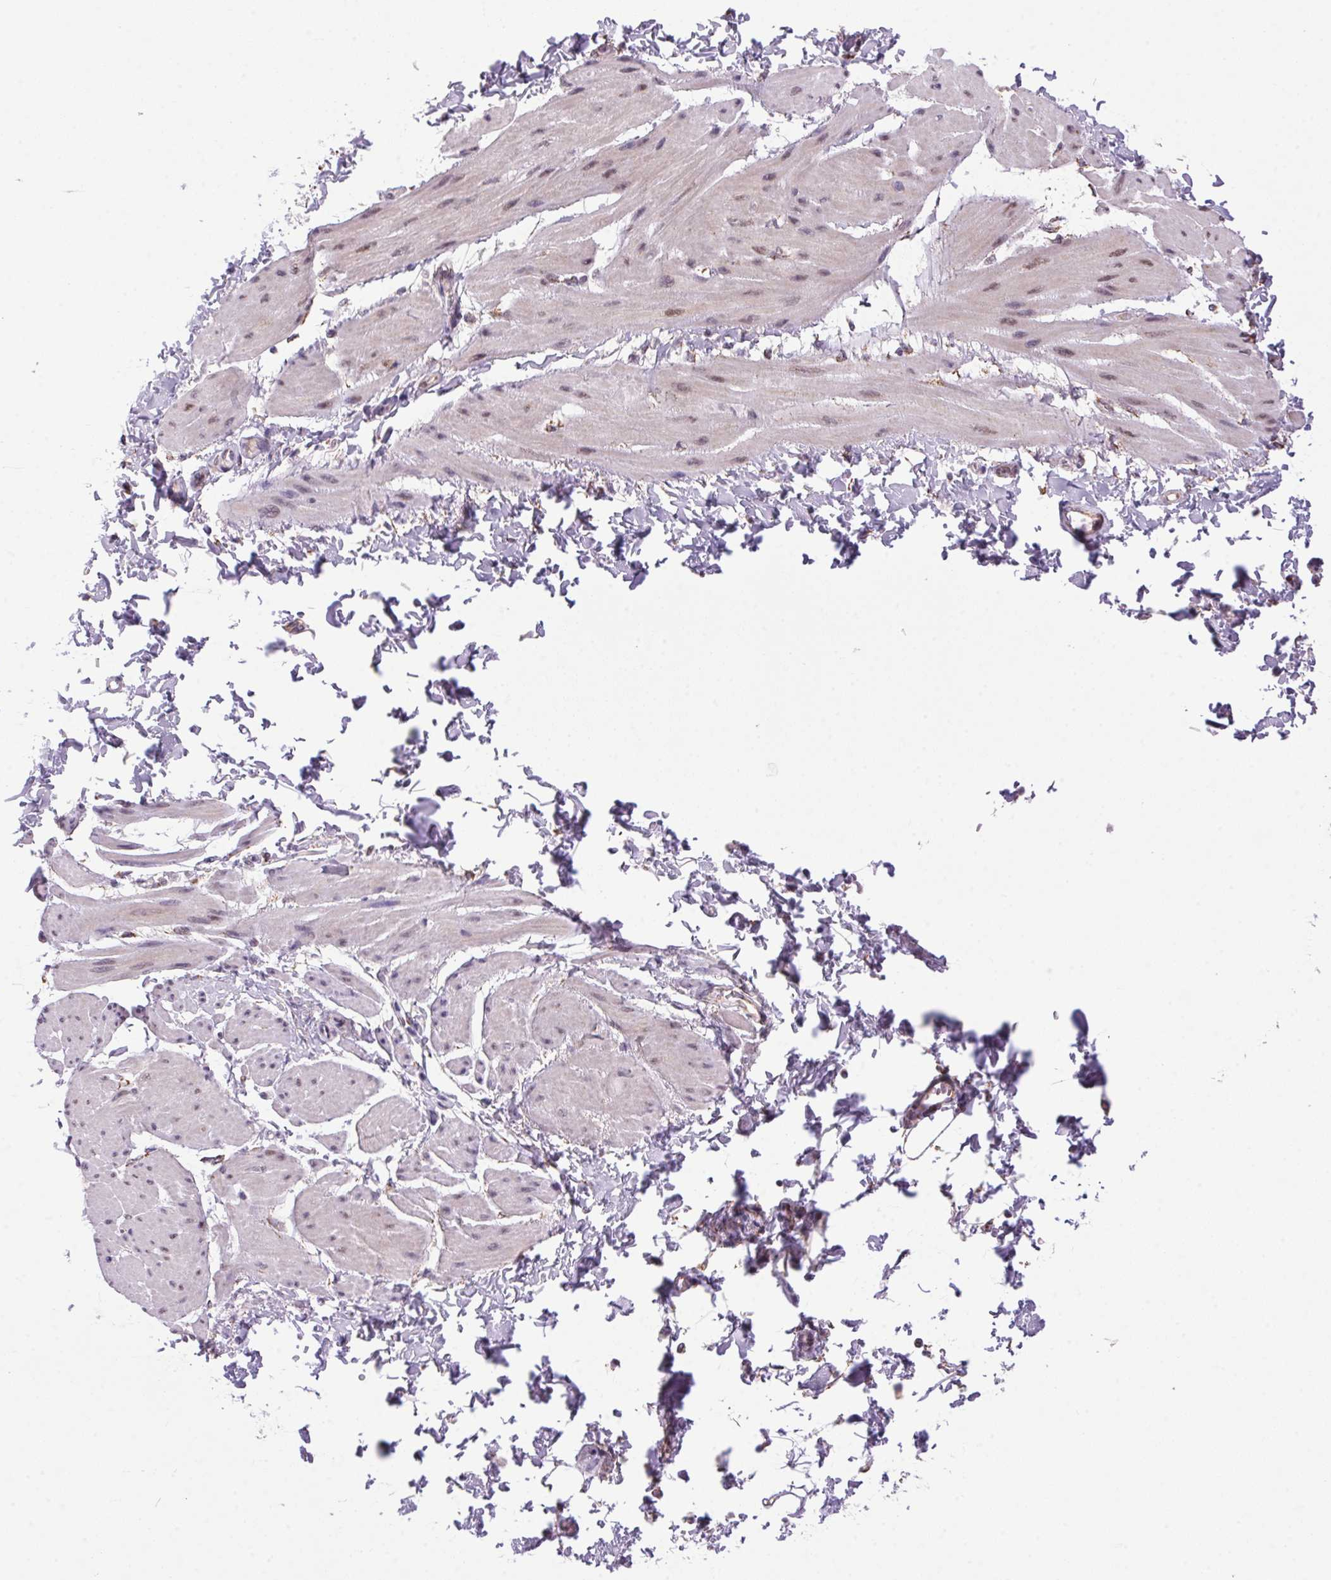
{"staining": {"intensity": "negative", "quantity": "none", "location": "none"}, "tissue": "adipose tissue", "cell_type": "Adipocytes", "image_type": "normal", "snomed": [{"axis": "morphology", "description": "Normal tissue, NOS"}, {"axis": "topography", "description": "Prostate"}, {"axis": "topography", "description": "Peripheral nerve tissue"}], "caption": "A histopathology image of adipose tissue stained for a protein displays no brown staining in adipocytes.", "gene": "AKR1E2", "patient": {"sex": "male", "age": 55}}